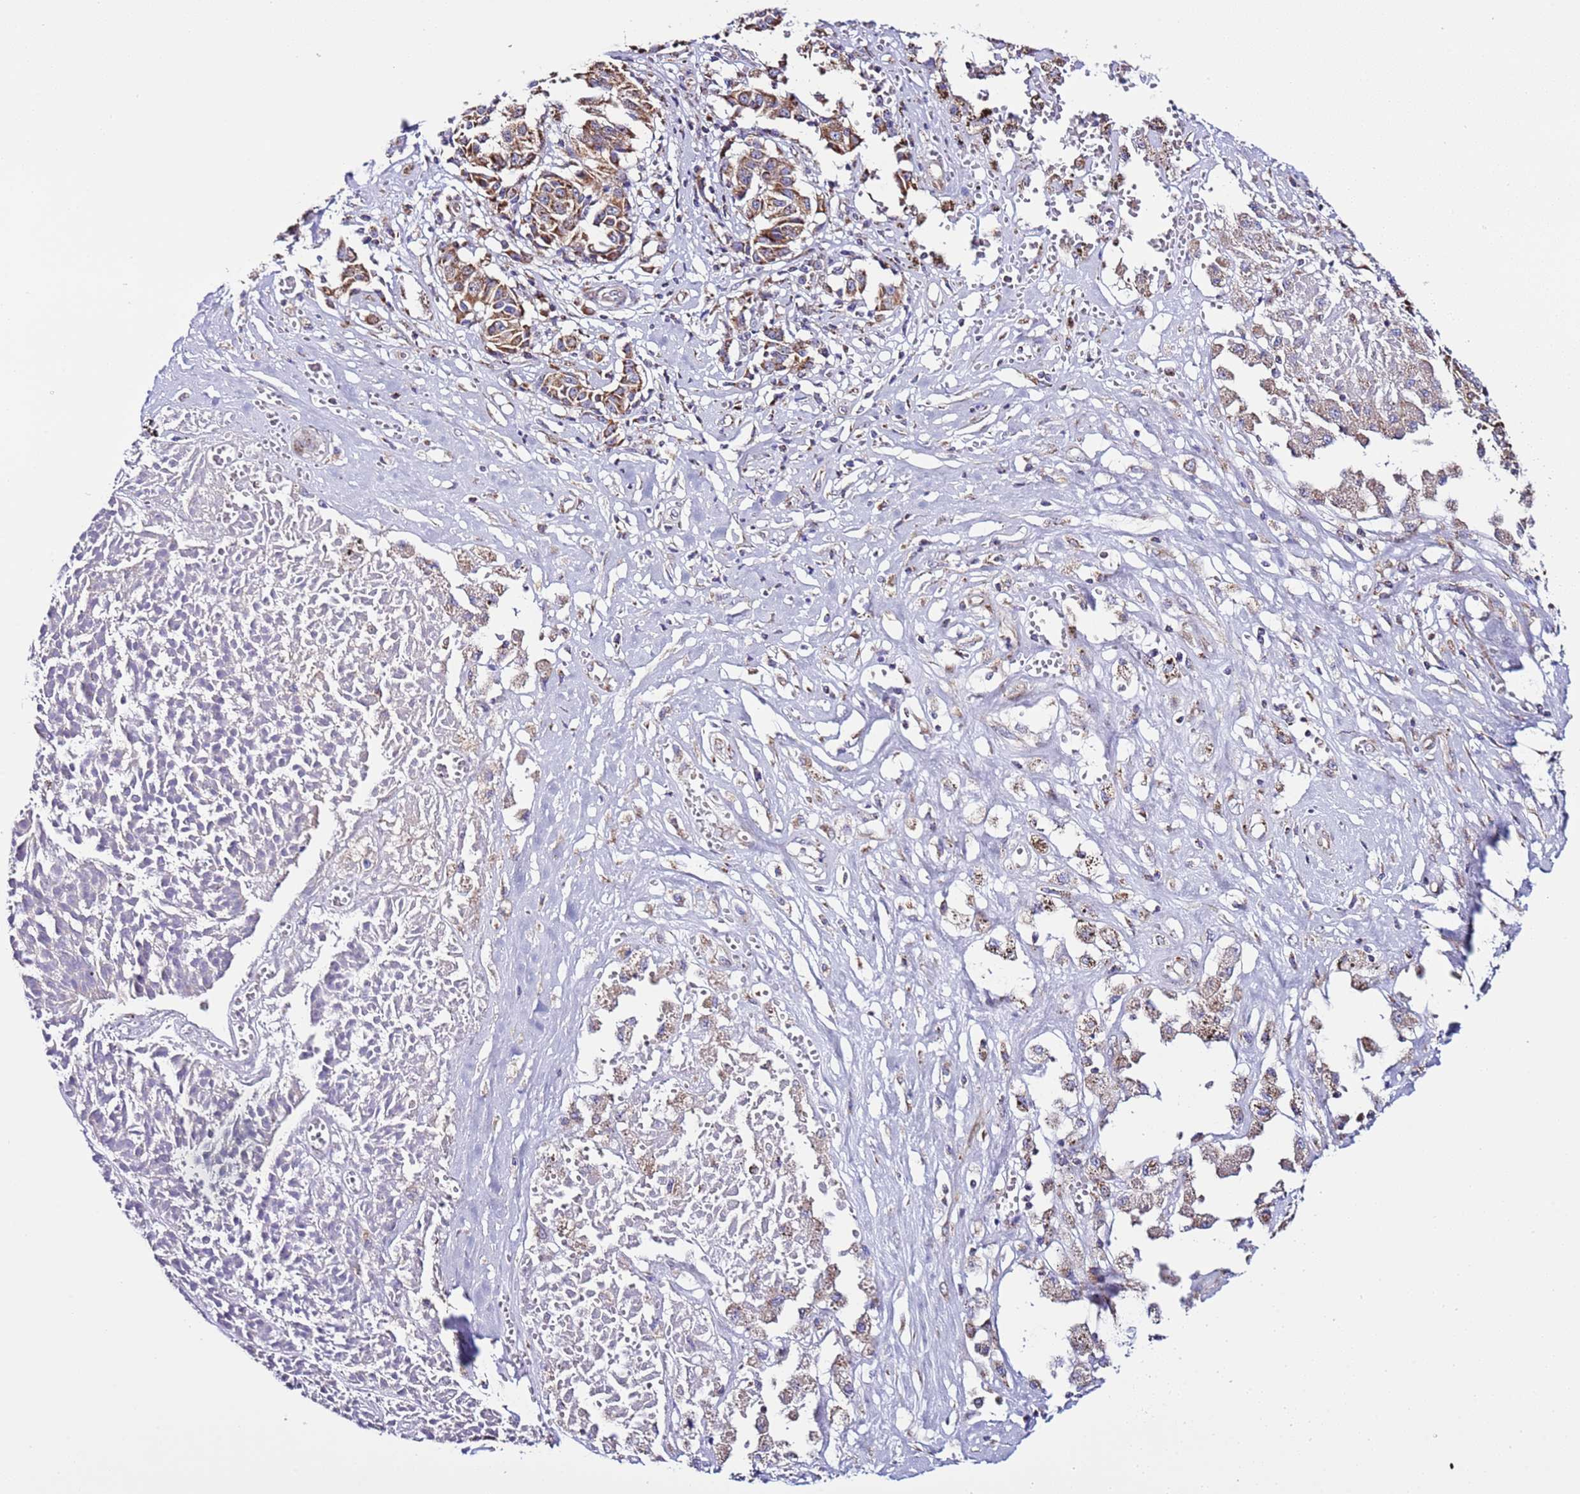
{"staining": {"intensity": "moderate", "quantity": ">75%", "location": "cytoplasmic/membranous"}, "tissue": "melanoma", "cell_type": "Tumor cells", "image_type": "cancer", "snomed": [{"axis": "morphology", "description": "Malignant melanoma, NOS"}, {"axis": "topography", "description": "Skin"}], "caption": "About >75% of tumor cells in malignant melanoma display moderate cytoplasmic/membranous protein positivity as visualized by brown immunohistochemical staining.", "gene": "AHI1", "patient": {"sex": "female", "age": 72}}